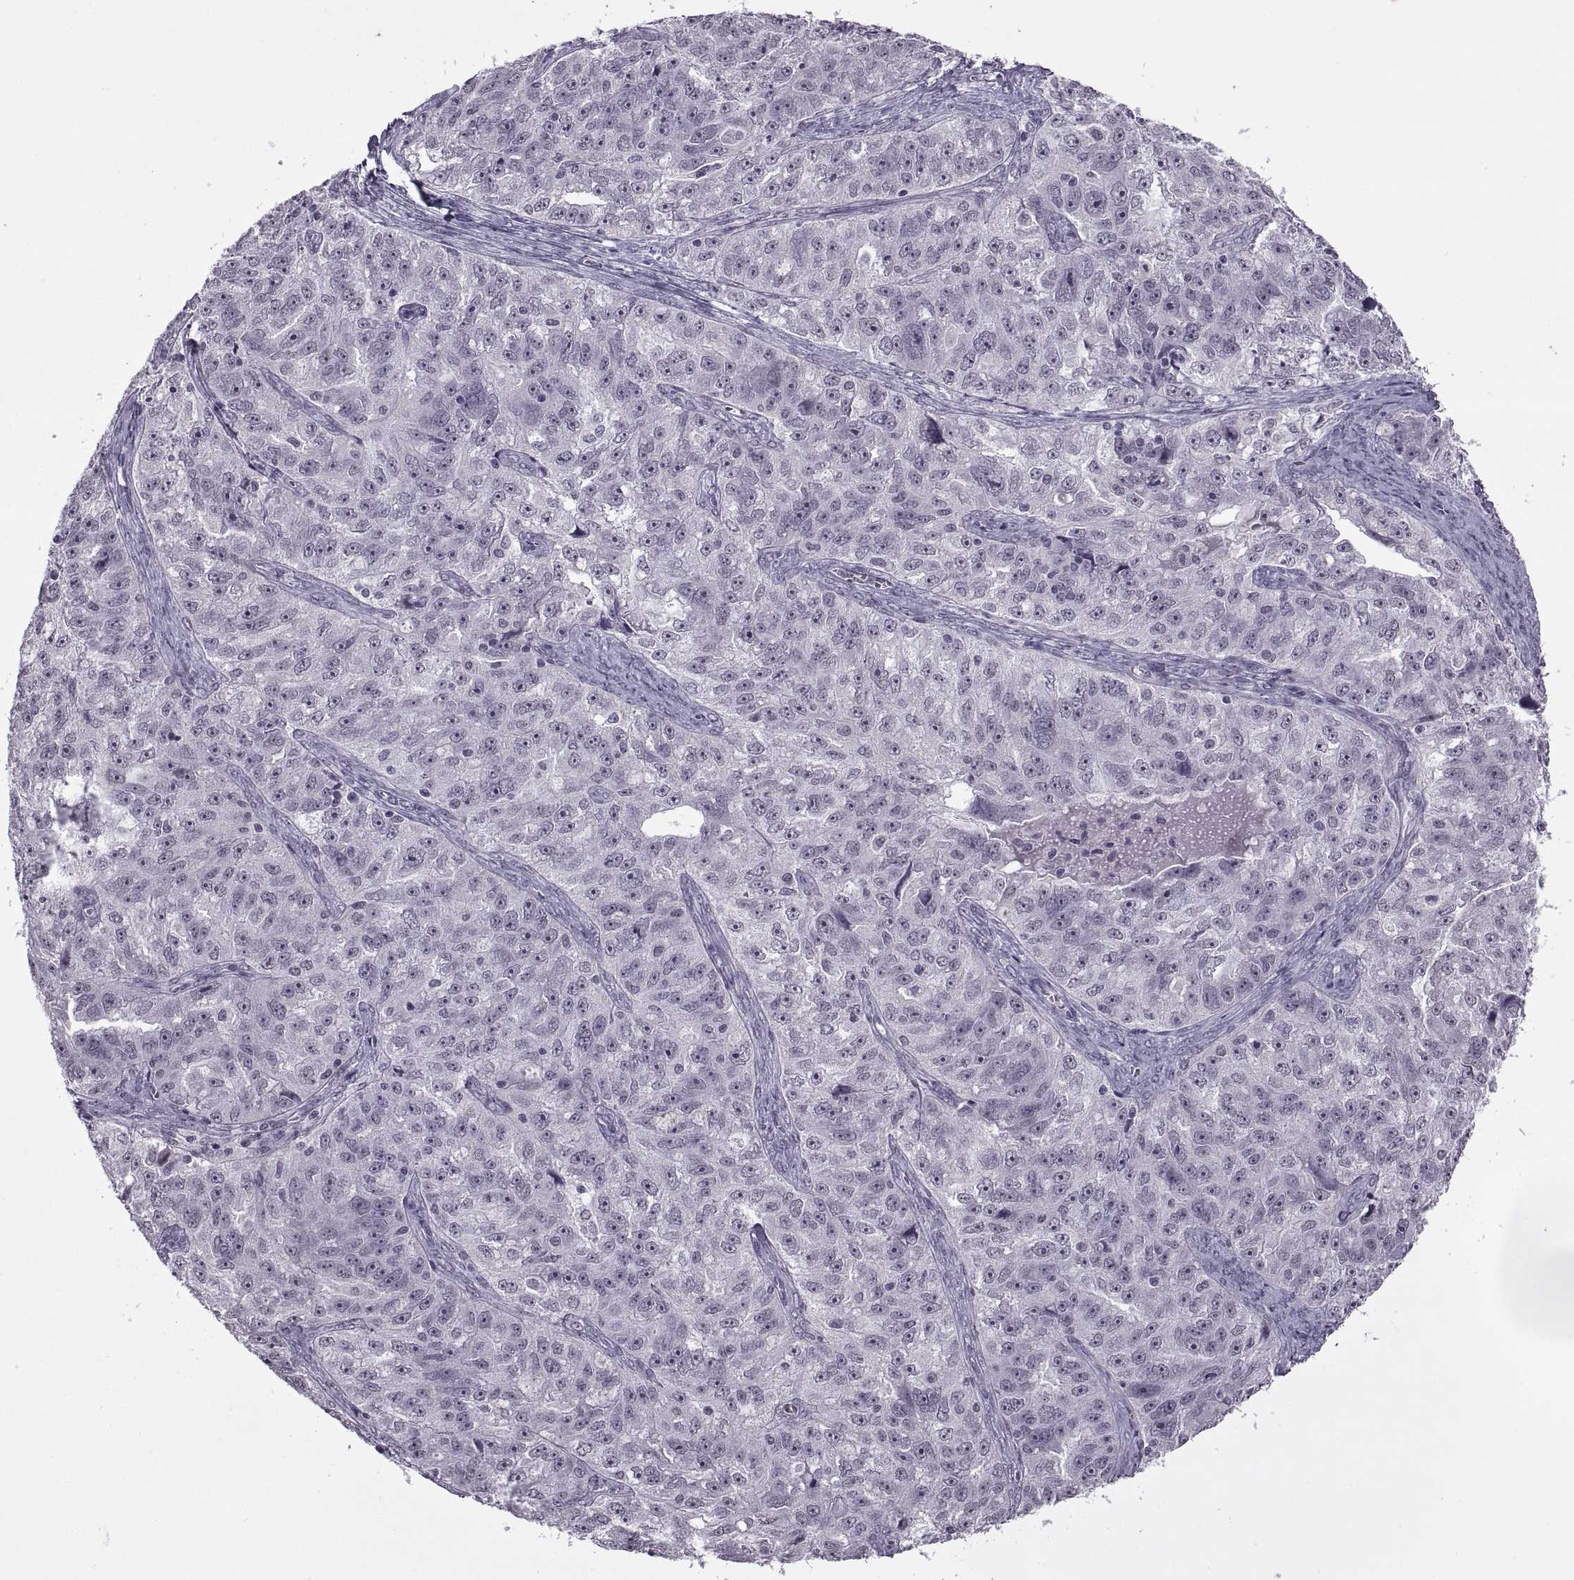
{"staining": {"intensity": "negative", "quantity": "none", "location": "none"}, "tissue": "ovarian cancer", "cell_type": "Tumor cells", "image_type": "cancer", "snomed": [{"axis": "morphology", "description": "Cystadenocarcinoma, serous, NOS"}, {"axis": "topography", "description": "Ovary"}], "caption": "The micrograph exhibits no significant positivity in tumor cells of serous cystadenocarcinoma (ovarian). The staining is performed using DAB (3,3'-diaminobenzidine) brown chromogen with nuclei counter-stained in using hematoxylin.", "gene": "OTP", "patient": {"sex": "female", "age": 51}}